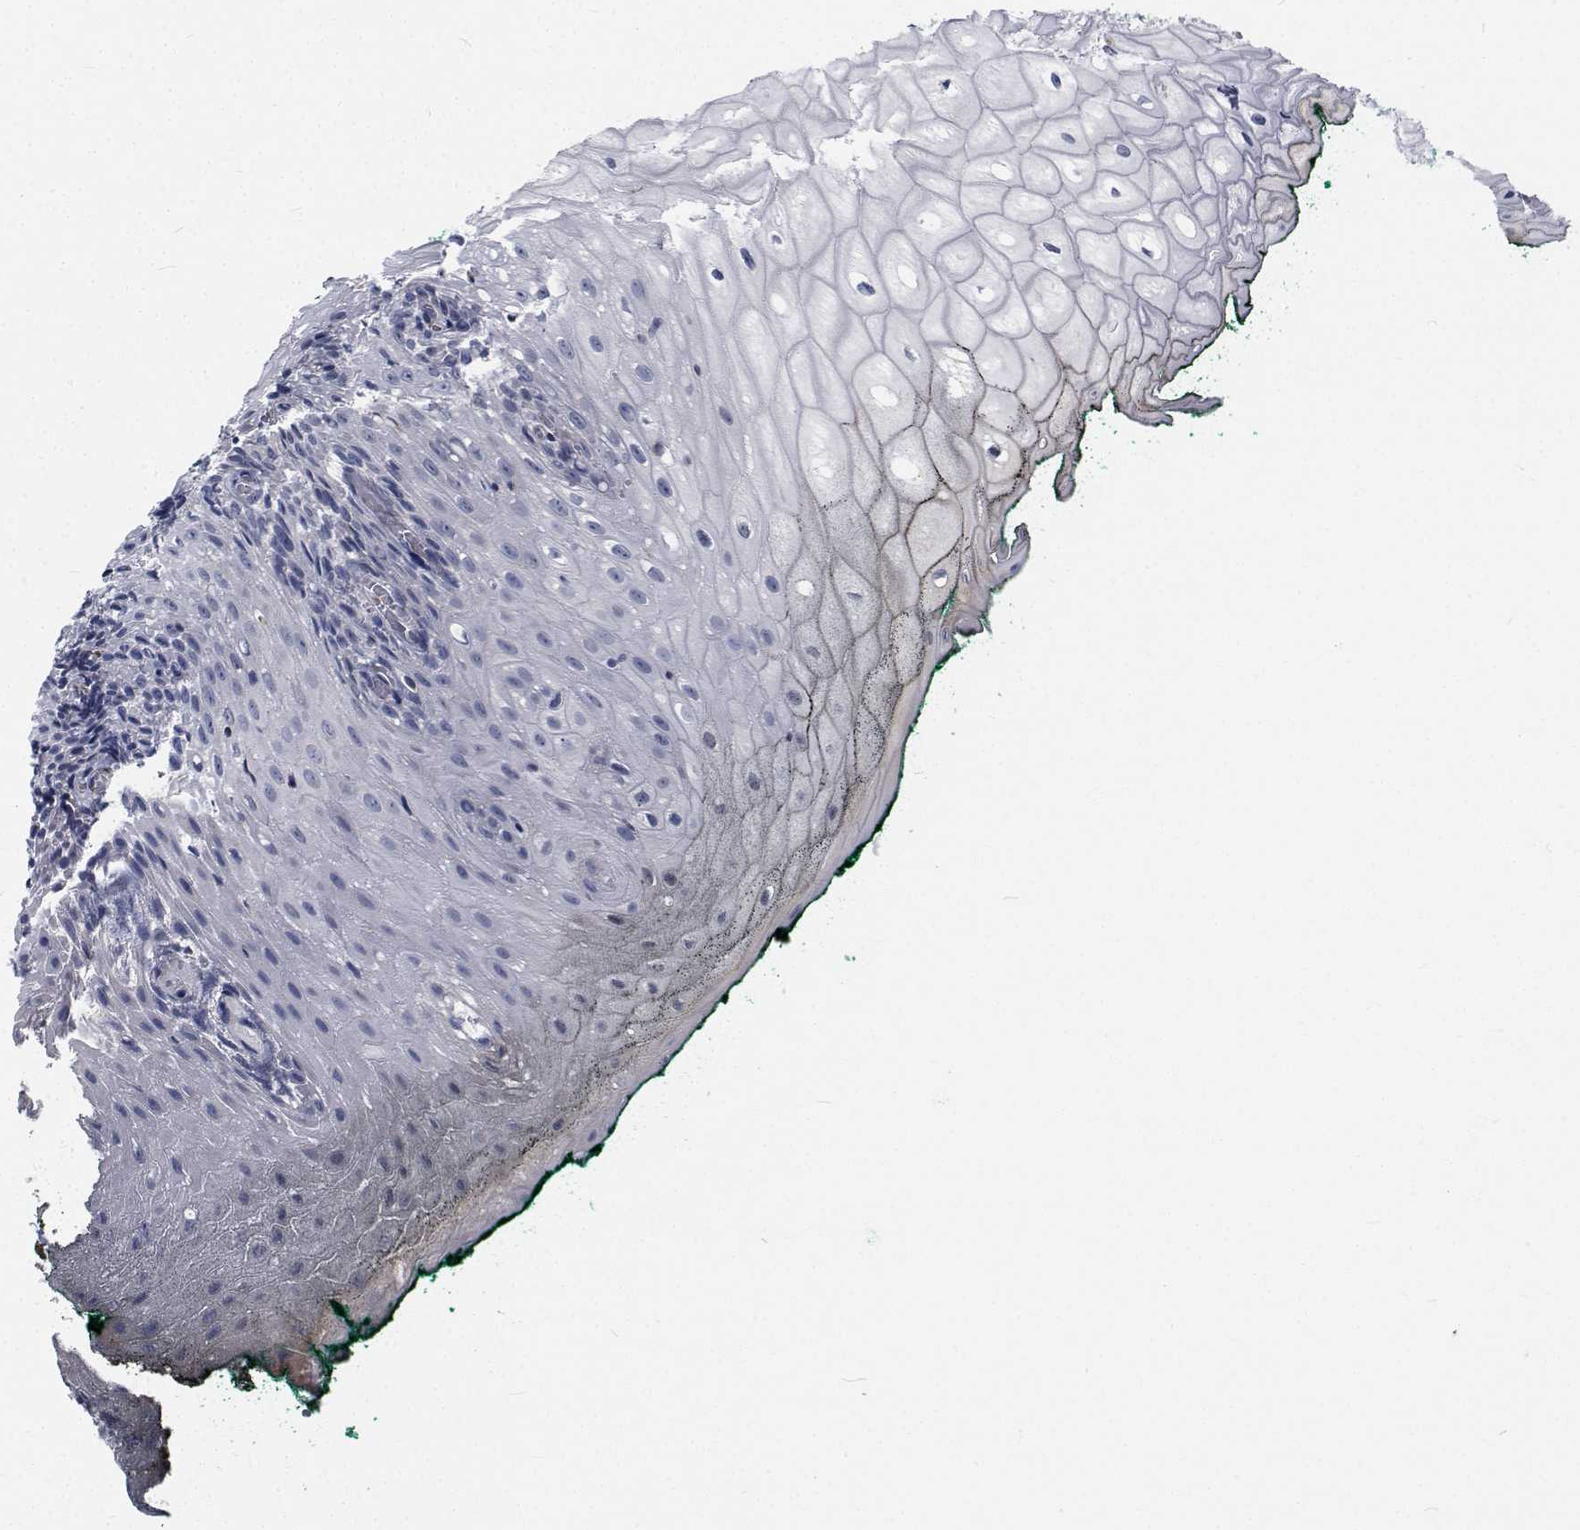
{"staining": {"intensity": "negative", "quantity": "none", "location": "none"}, "tissue": "oral mucosa", "cell_type": "Squamous epithelial cells", "image_type": "normal", "snomed": [{"axis": "morphology", "description": "Normal tissue, NOS"}, {"axis": "topography", "description": "Oral tissue"}, {"axis": "topography", "description": "Head-Neck"}], "caption": "Histopathology image shows no protein staining in squamous epithelial cells of normal oral mucosa. (Immunohistochemistry (ihc), brightfield microscopy, high magnification).", "gene": "TTBK1", "patient": {"sex": "female", "age": 68}}